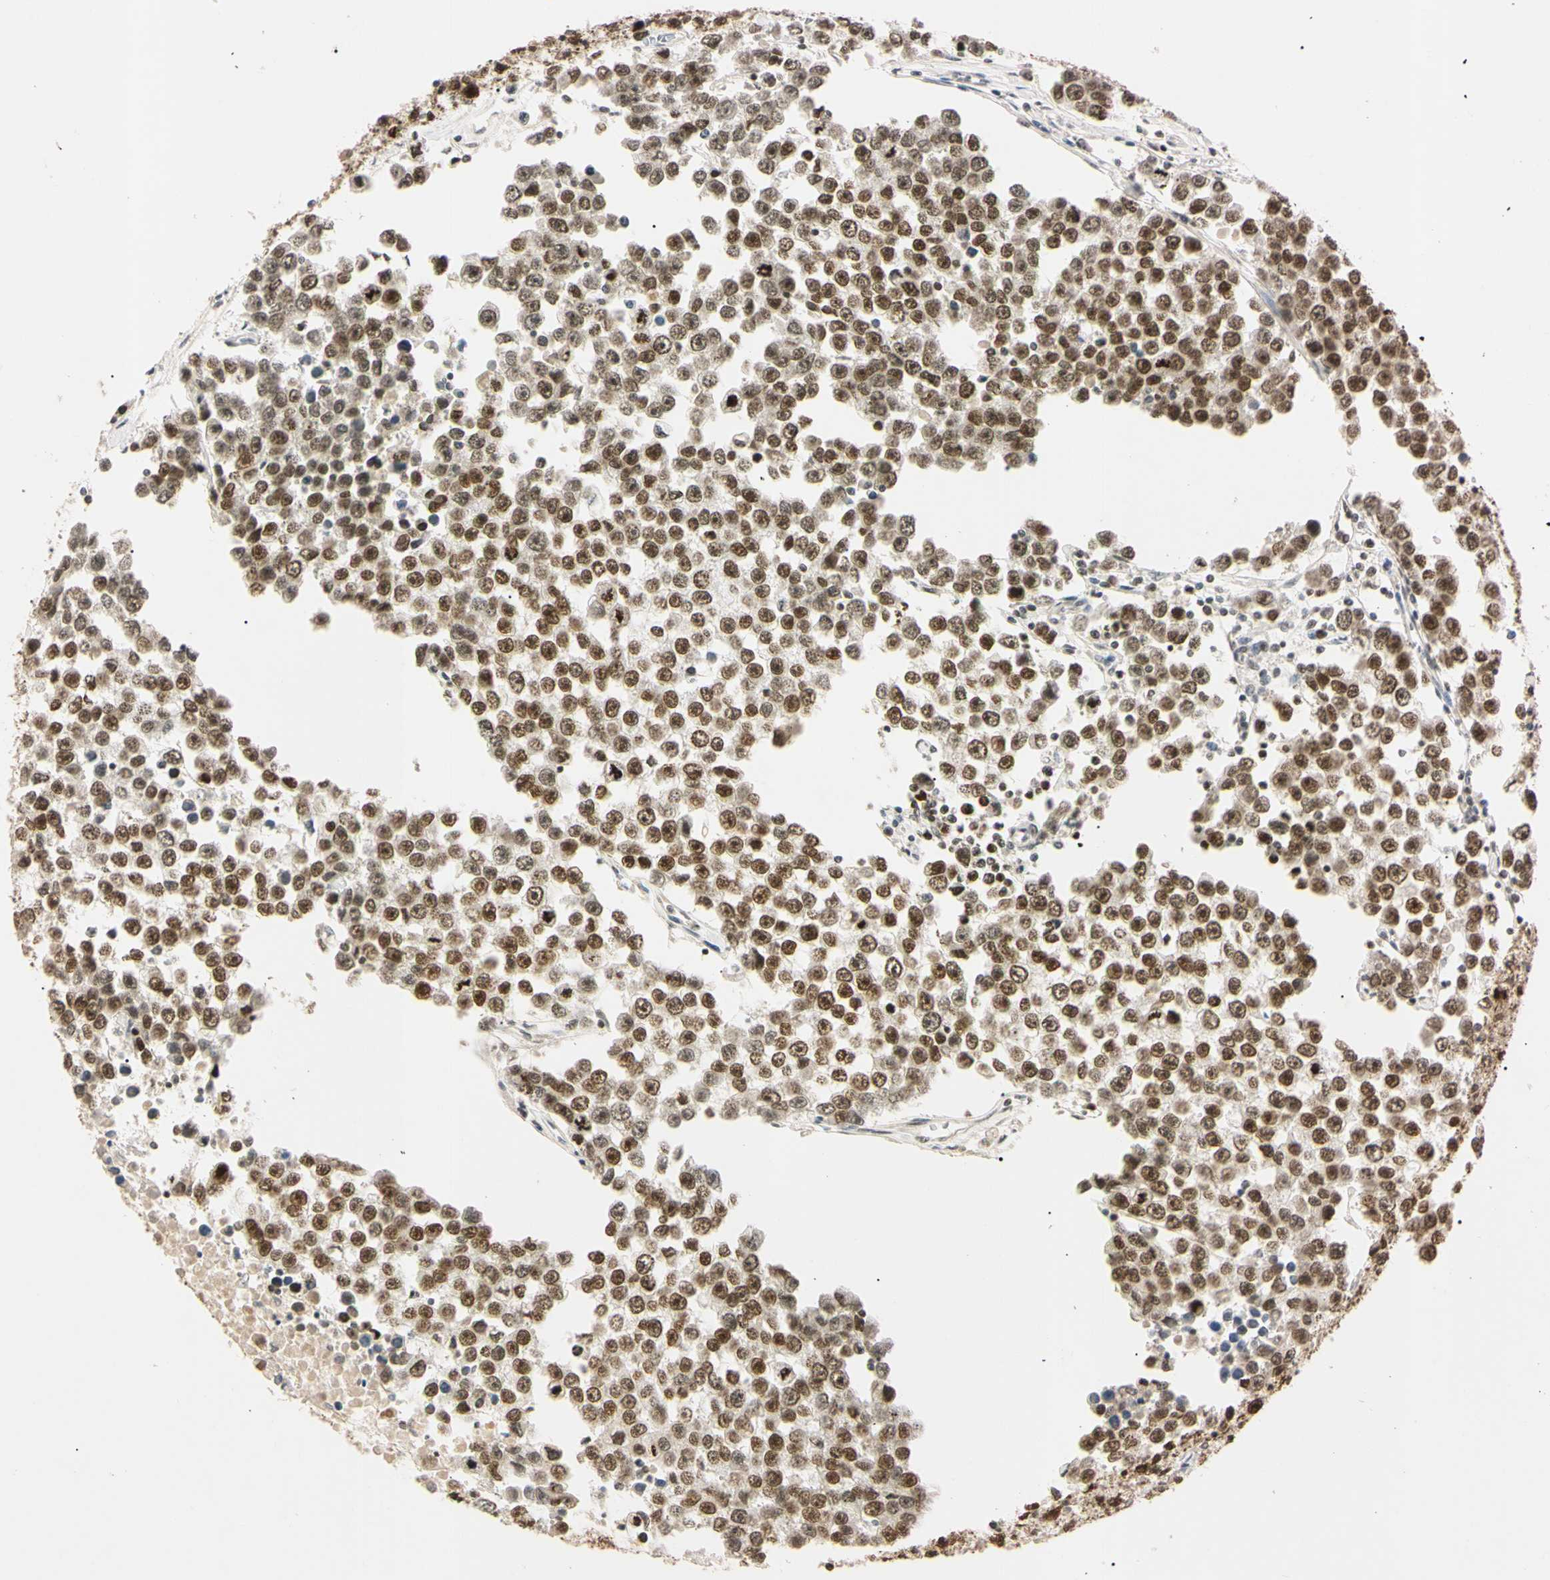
{"staining": {"intensity": "strong", "quantity": ">75%", "location": "nuclear"}, "tissue": "testis cancer", "cell_type": "Tumor cells", "image_type": "cancer", "snomed": [{"axis": "morphology", "description": "Seminoma, NOS"}, {"axis": "morphology", "description": "Carcinoma, Embryonal, NOS"}, {"axis": "topography", "description": "Testis"}], "caption": "Immunohistochemistry (IHC) micrograph of neoplastic tissue: seminoma (testis) stained using immunohistochemistry demonstrates high levels of strong protein expression localized specifically in the nuclear of tumor cells, appearing as a nuclear brown color.", "gene": "SMARCA5", "patient": {"sex": "male", "age": 52}}